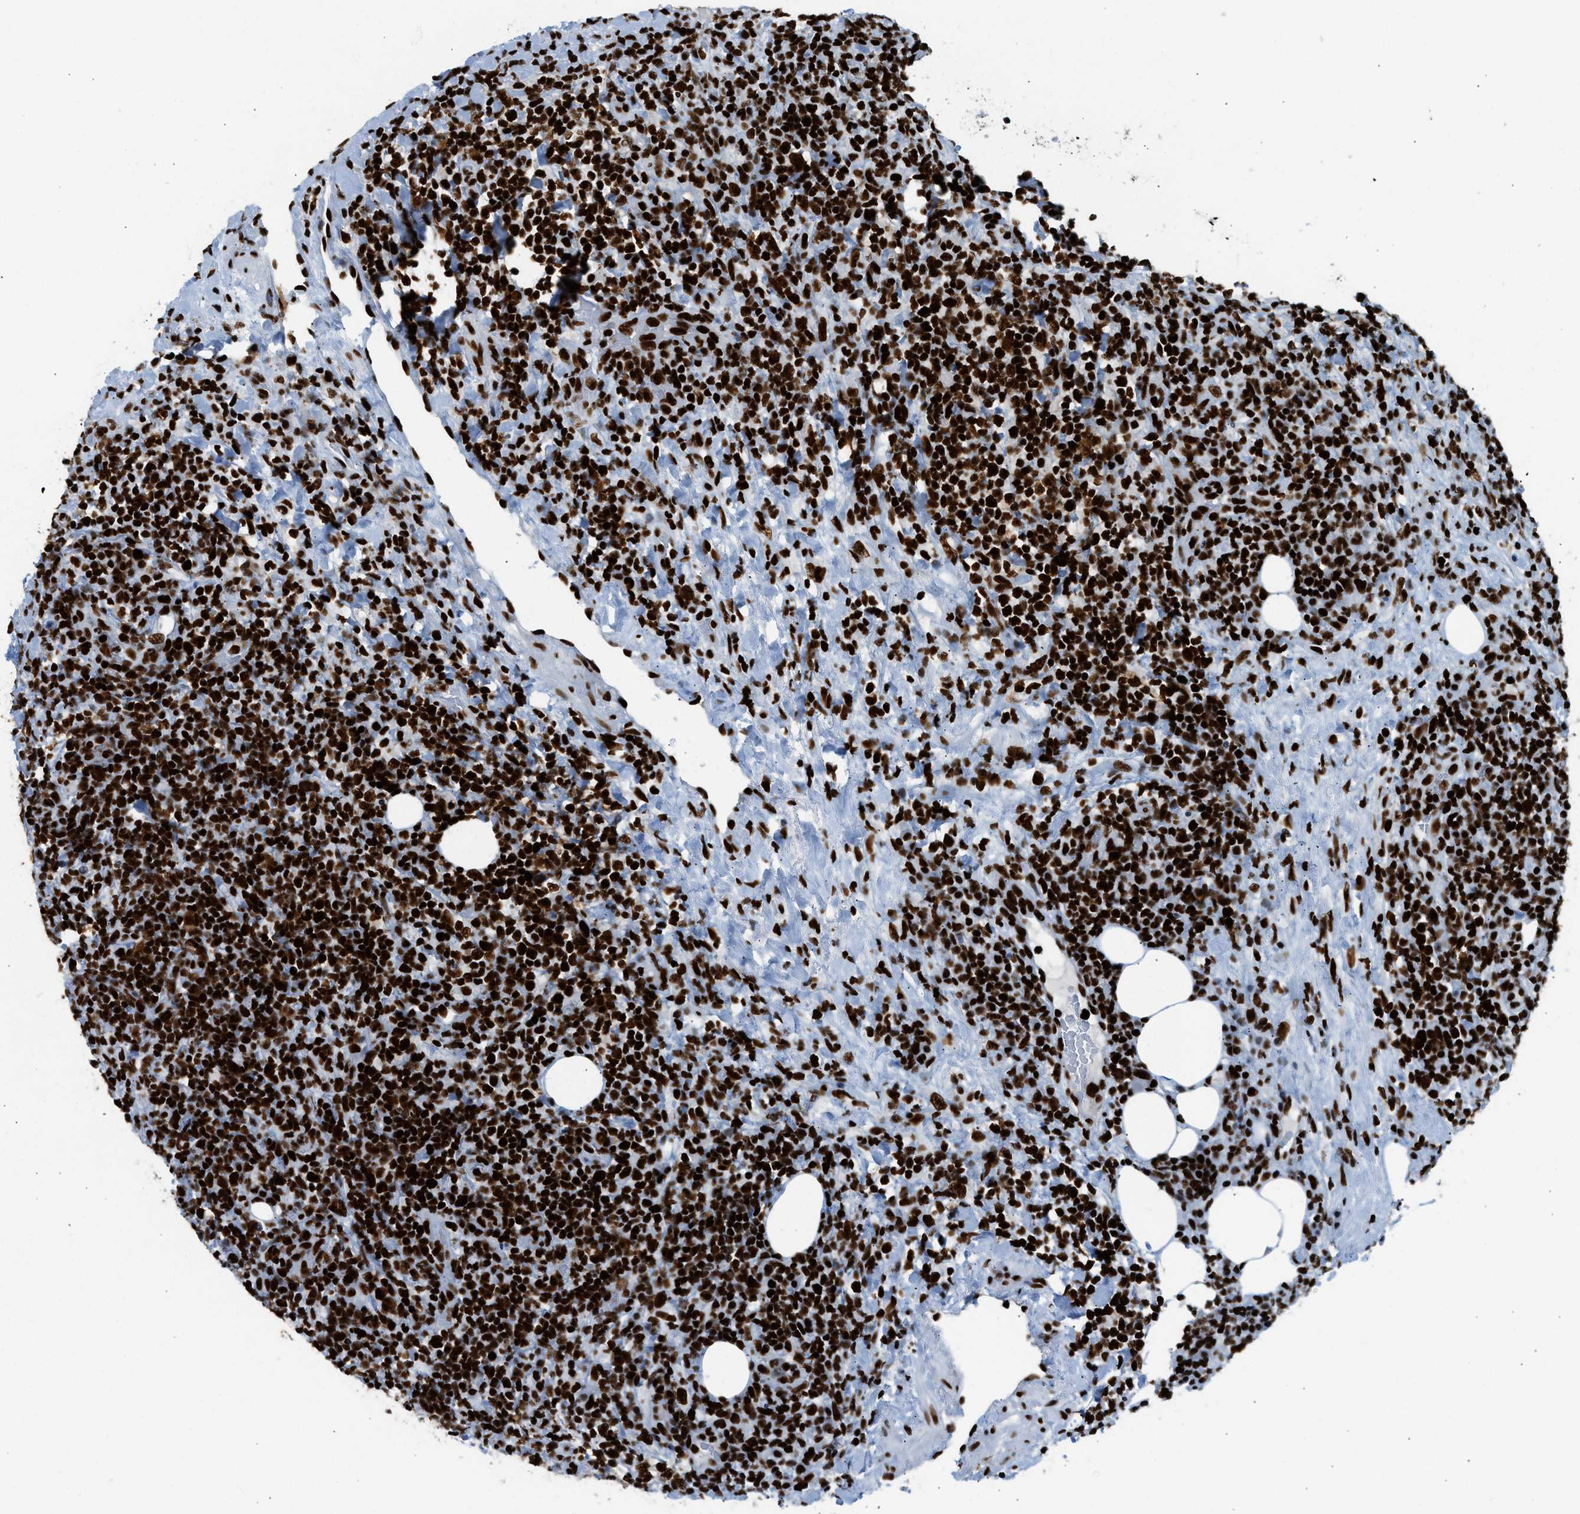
{"staining": {"intensity": "strong", "quantity": ">75%", "location": "nuclear"}, "tissue": "lymphoma", "cell_type": "Tumor cells", "image_type": "cancer", "snomed": [{"axis": "morphology", "description": "Malignant lymphoma, non-Hodgkin's type, High grade"}, {"axis": "topography", "description": "Lymph node"}], "caption": "Malignant lymphoma, non-Hodgkin's type (high-grade) was stained to show a protein in brown. There is high levels of strong nuclear expression in approximately >75% of tumor cells. Nuclei are stained in blue.", "gene": "PIF1", "patient": {"sex": "female", "age": 76}}